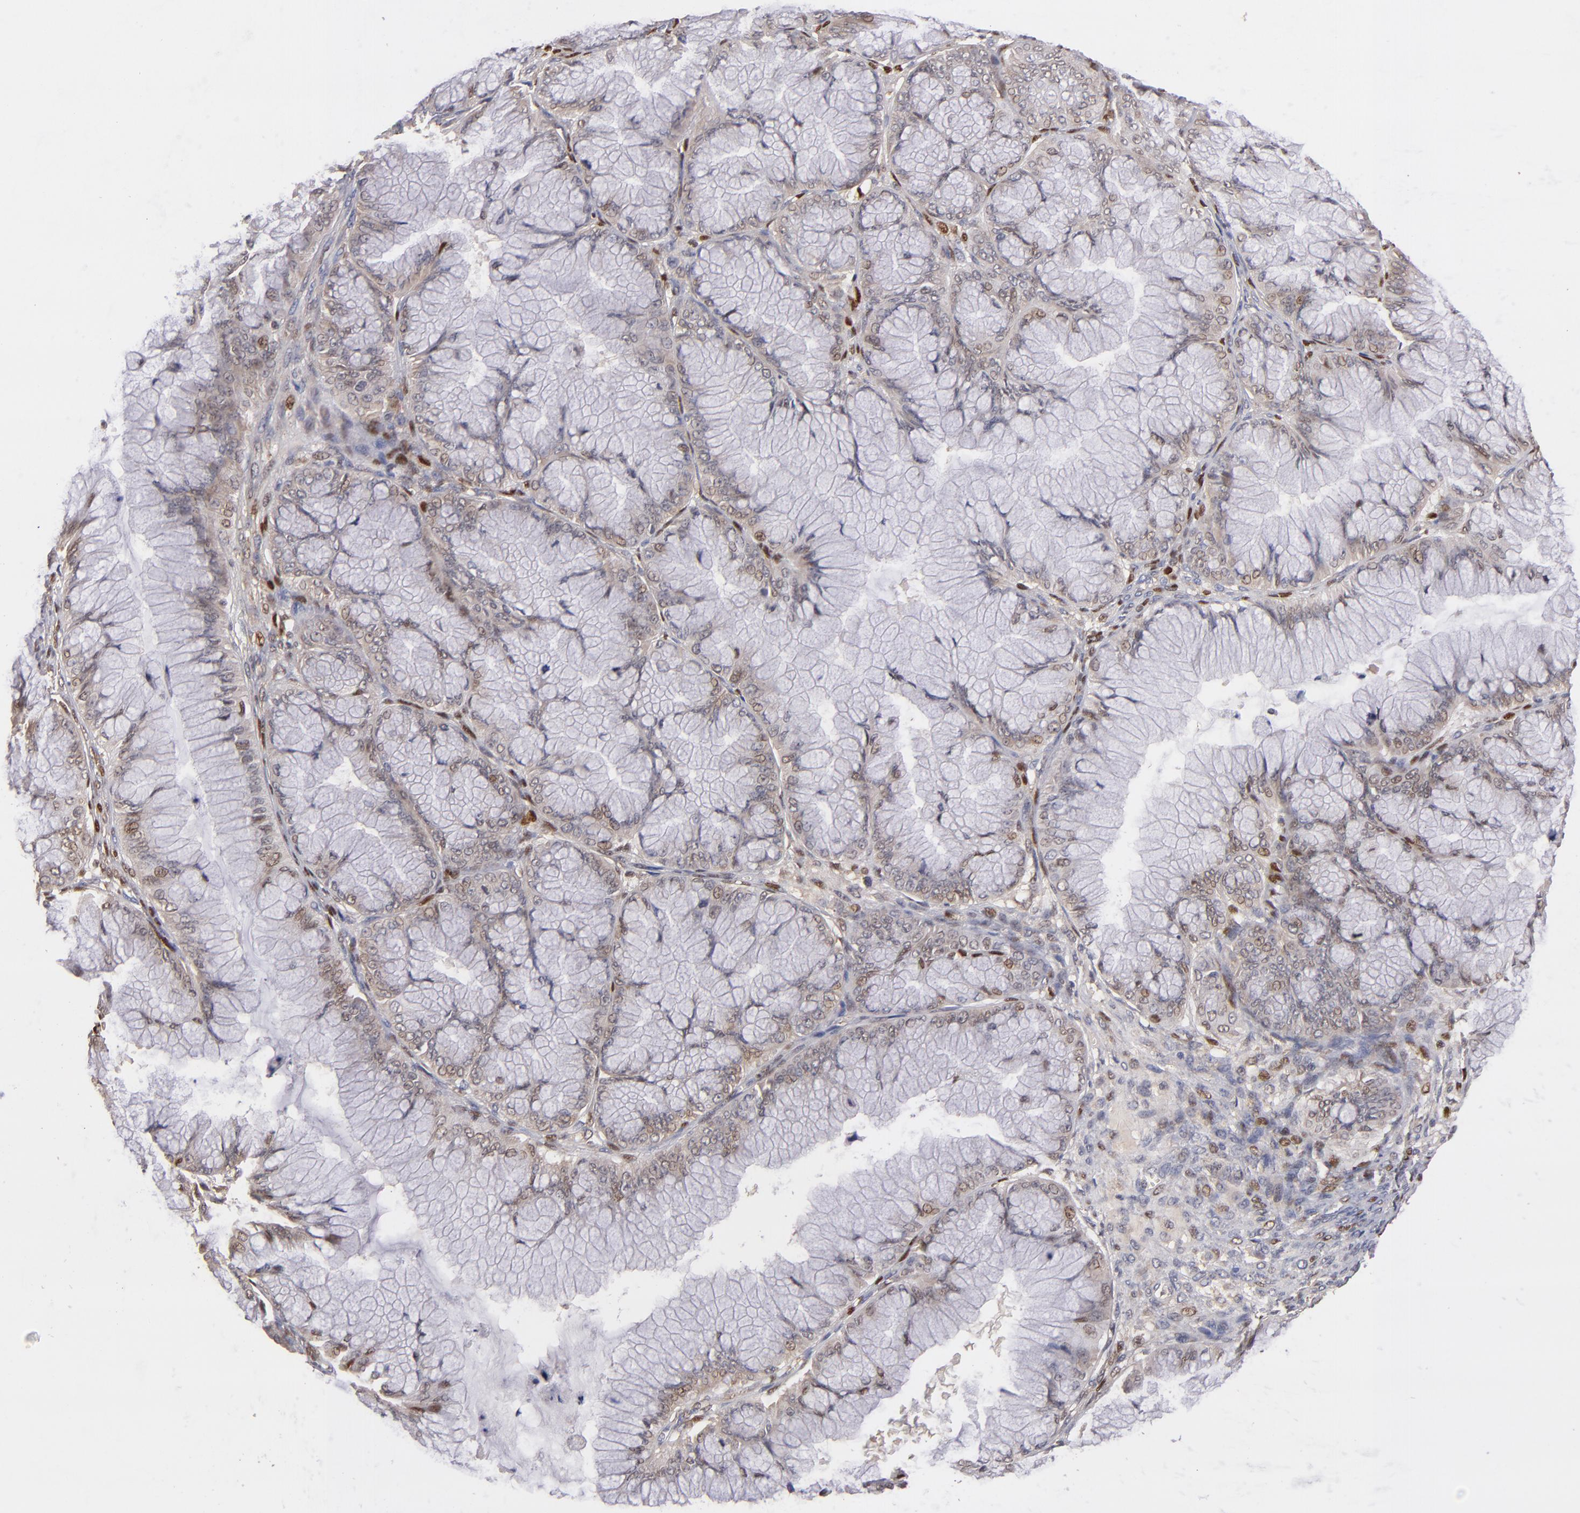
{"staining": {"intensity": "weak", "quantity": "<25%", "location": "cytoplasmic/membranous,nuclear"}, "tissue": "ovarian cancer", "cell_type": "Tumor cells", "image_type": "cancer", "snomed": [{"axis": "morphology", "description": "Cystadenocarcinoma, mucinous, NOS"}, {"axis": "topography", "description": "Ovary"}], "caption": "A histopathology image of ovarian mucinous cystadenocarcinoma stained for a protein reveals no brown staining in tumor cells. Brightfield microscopy of immunohistochemistry (IHC) stained with DAB (3,3'-diaminobenzidine) (brown) and hematoxylin (blue), captured at high magnification.", "gene": "UPF3B", "patient": {"sex": "female", "age": 63}}